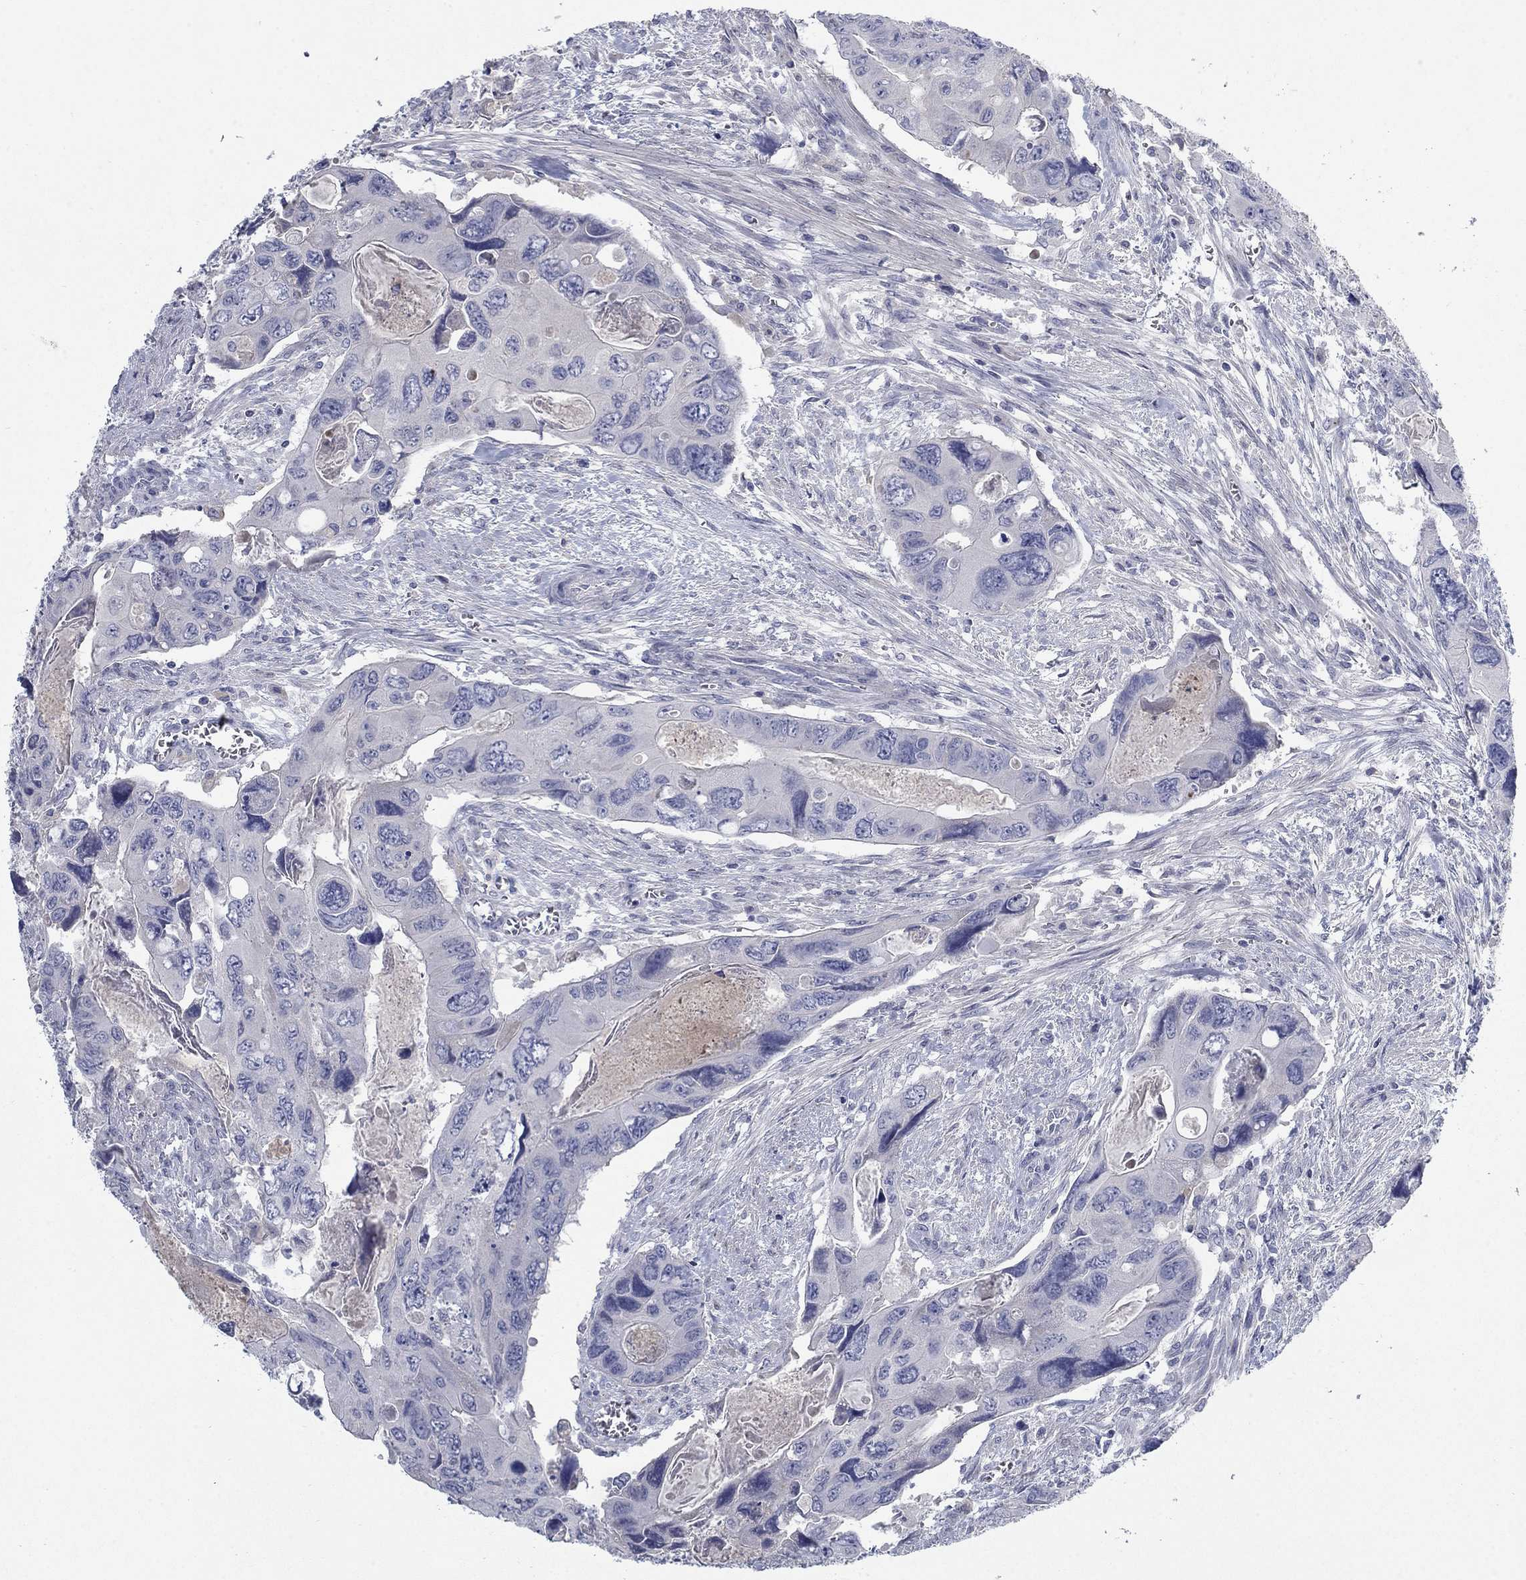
{"staining": {"intensity": "negative", "quantity": "none", "location": "none"}, "tissue": "colorectal cancer", "cell_type": "Tumor cells", "image_type": "cancer", "snomed": [{"axis": "morphology", "description": "Adenocarcinoma, NOS"}, {"axis": "topography", "description": "Rectum"}], "caption": "An image of human colorectal cancer is negative for staining in tumor cells.", "gene": "TMEM249", "patient": {"sex": "male", "age": 62}}